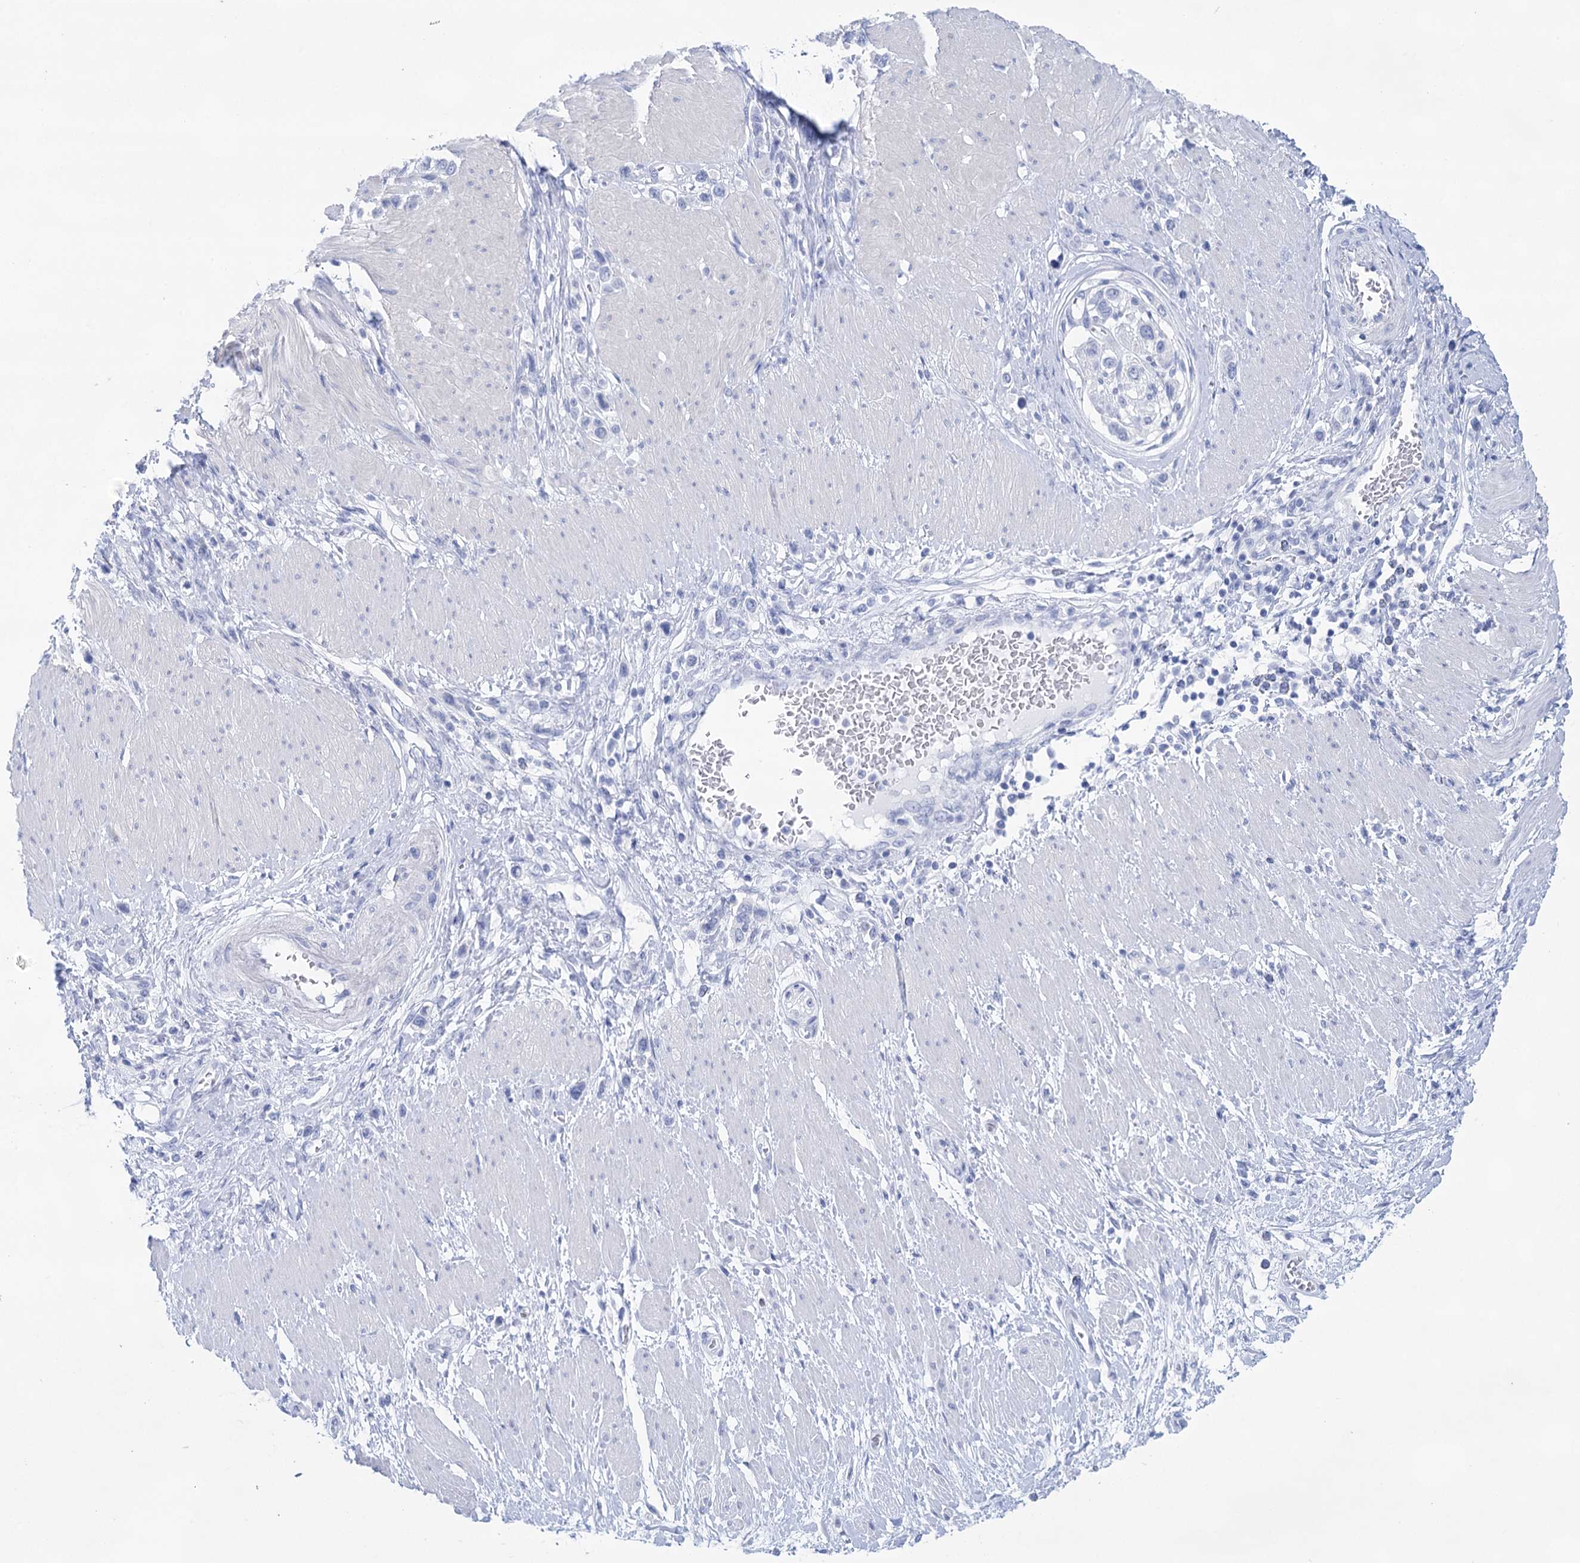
{"staining": {"intensity": "negative", "quantity": "none", "location": "none"}, "tissue": "stomach cancer", "cell_type": "Tumor cells", "image_type": "cancer", "snomed": [{"axis": "morphology", "description": "Normal tissue, NOS"}, {"axis": "morphology", "description": "Adenocarcinoma, NOS"}, {"axis": "topography", "description": "Stomach, upper"}, {"axis": "topography", "description": "Stomach"}], "caption": "Stomach adenocarcinoma stained for a protein using immunohistochemistry reveals no staining tumor cells.", "gene": "LALBA", "patient": {"sex": "female", "age": 65}}